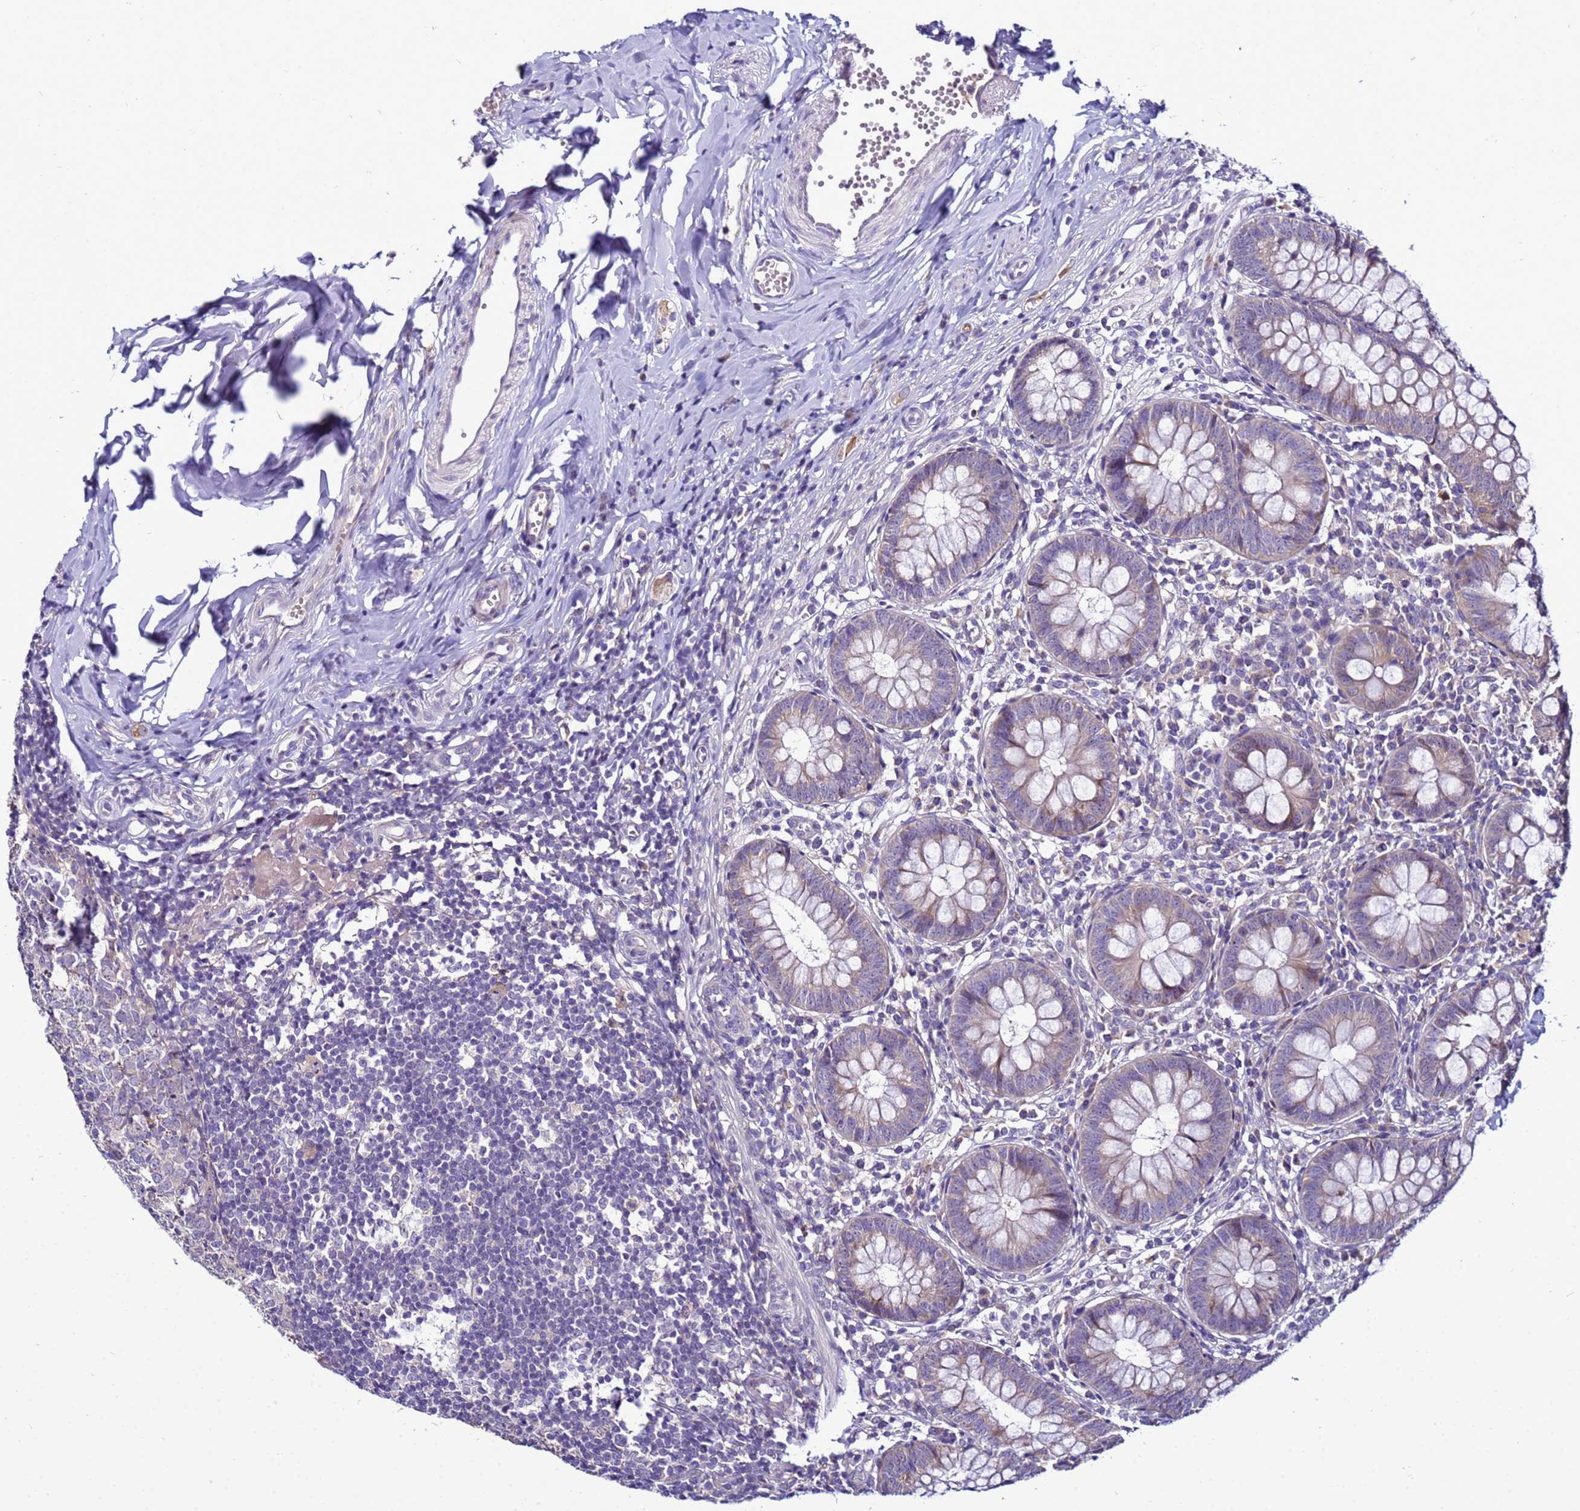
{"staining": {"intensity": "weak", "quantity": "25%-75%", "location": "cytoplasmic/membranous"}, "tissue": "appendix", "cell_type": "Glandular cells", "image_type": "normal", "snomed": [{"axis": "morphology", "description": "Normal tissue, NOS"}, {"axis": "topography", "description": "Appendix"}], "caption": "Protein staining of unremarkable appendix shows weak cytoplasmic/membranous staining in approximately 25%-75% of glandular cells. (DAB IHC with brightfield microscopy, high magnification).", "gene": "NOL8", "patient": {"sex": "male", "age": 14}}